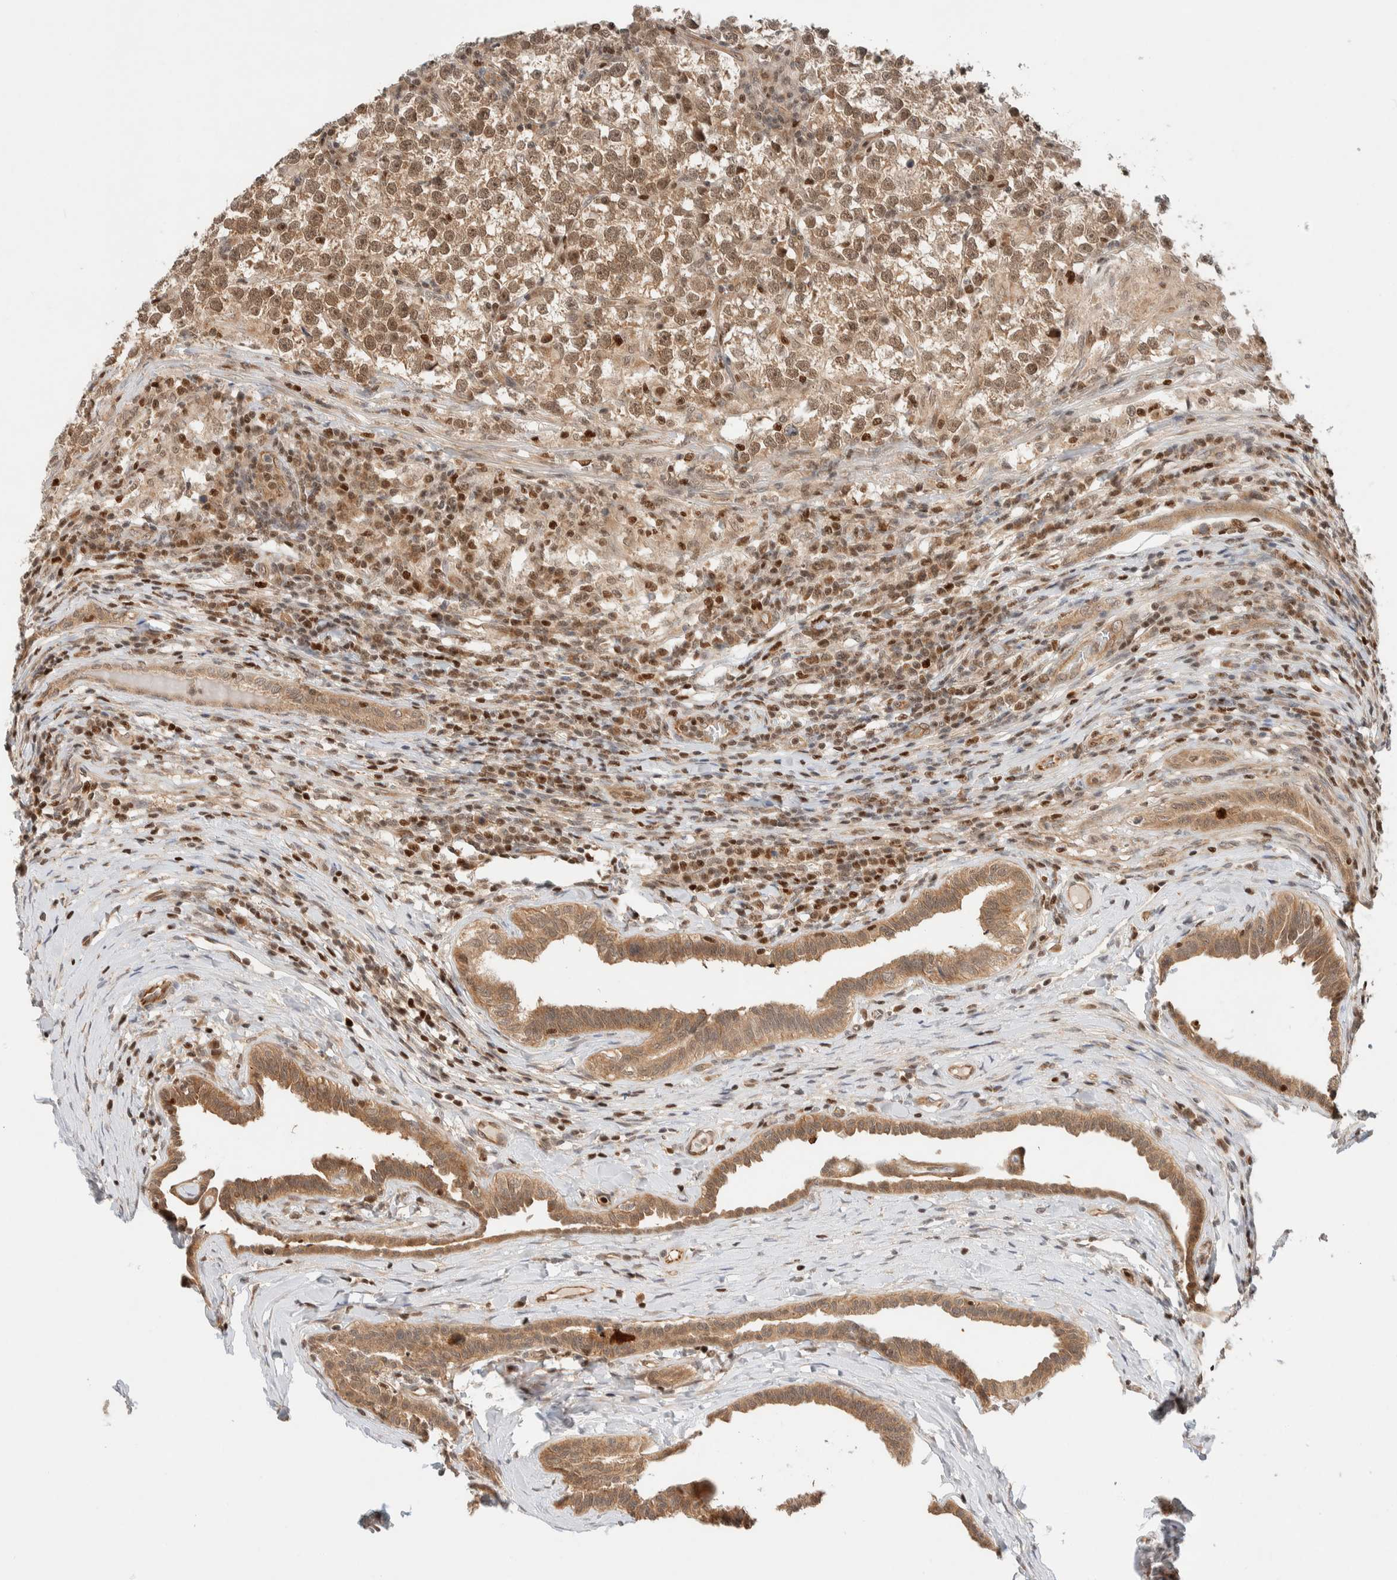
{"staining": {"intensity": "weak", "quantity": ">75%", "location": "cytoplasmic/membranous,nuclear"}, "tissue": "testis cancer", "cell_type": "Tumor cells", "image_type": "cancer", "snomed": [{"axis": "morphology", "description": "Normal tissue, NOS"}, {"axis": "morphology", "description": "Seminoma, NOS"}, {"axis": "topography", "description": "Testis"}], "caption": "Protein staining by IHC demonstrates weak cytoplasmic/membranous and nuclear positivity in approximately >75% of tumor cells in seminoma (testis).", "gene": "C8orf76", "patient": {"sex": "male", "age": 43}}